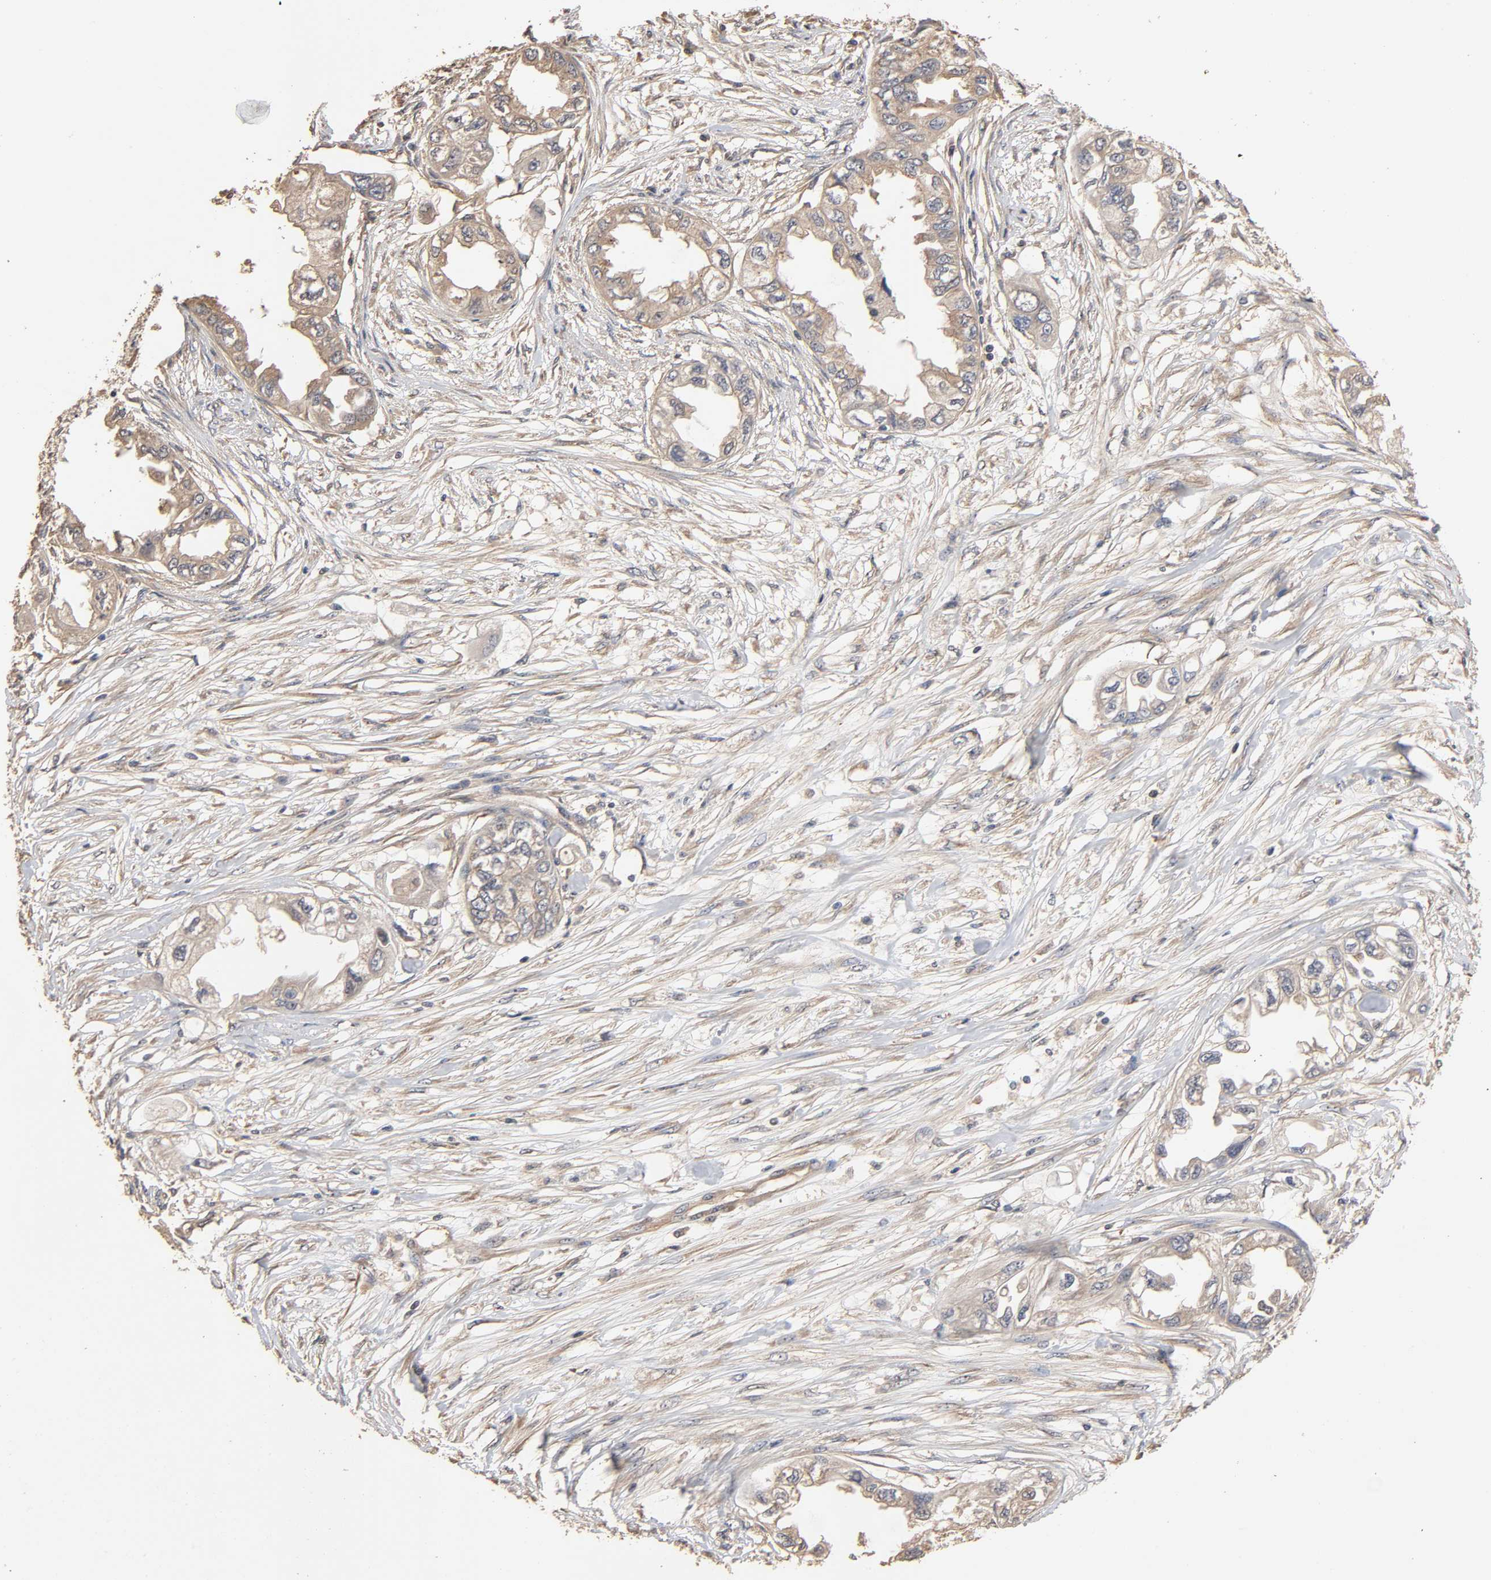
{"staining": {"intensity": "weak", "quantity": ">75%", "location": "cytoplasmic/membranous"}, "tissue": "endometrial cancer", "cell_type": "Tumor cells", "image_type": "cancer", "snomed": [{"axis": "morphology", "description": "Adenocarcinoma, NOS"}, {"axis": "topography", "description": "Endometrium"}], "caption": "There is low levels of weak cytoplasmic/membranous staining in tumor cells of endometrial cancer (adenocarcinoma), as demonstrated by immunohistochemical staining (brown color).", "gene": "ARHGEF7", "patient": {"sex": "female", "age": 67}}